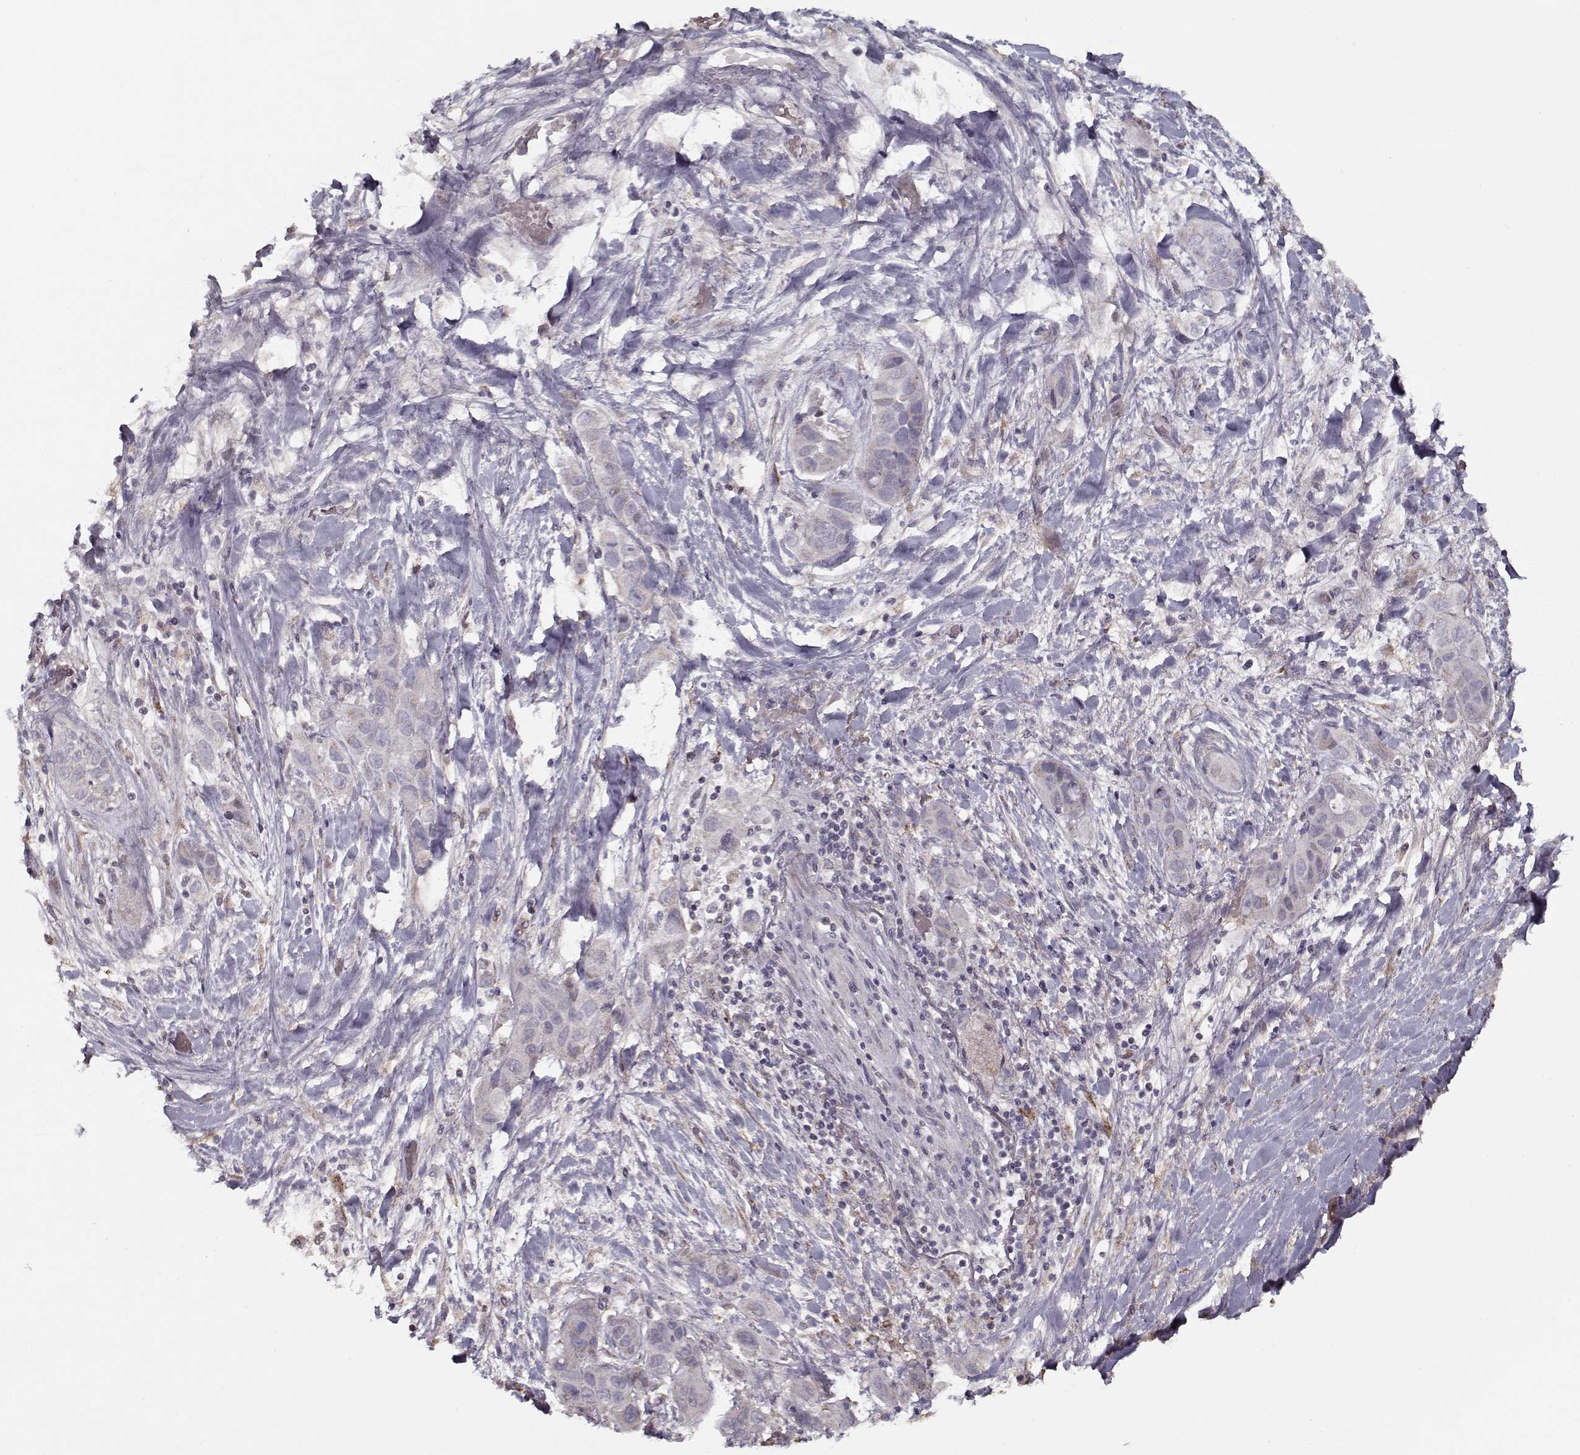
{"staining": {"intensity": "negative", "quantity": "none", "location": "none"}, "tissue": "liver cancer", "cell_type": "Tumor cells", "image_type": "cancer", "snomed": [{"axis": "morphology", "description": "Cholangiocarcinoma"}, {"axis": "topography", "description": "Liver"}], "caption": "Micrograph shows no protein expression in tumor cells of cholangiocarcinoma (liver) tissue.", "gene": "LAMA2", "patient": {"sex": "female", "age": 52}}